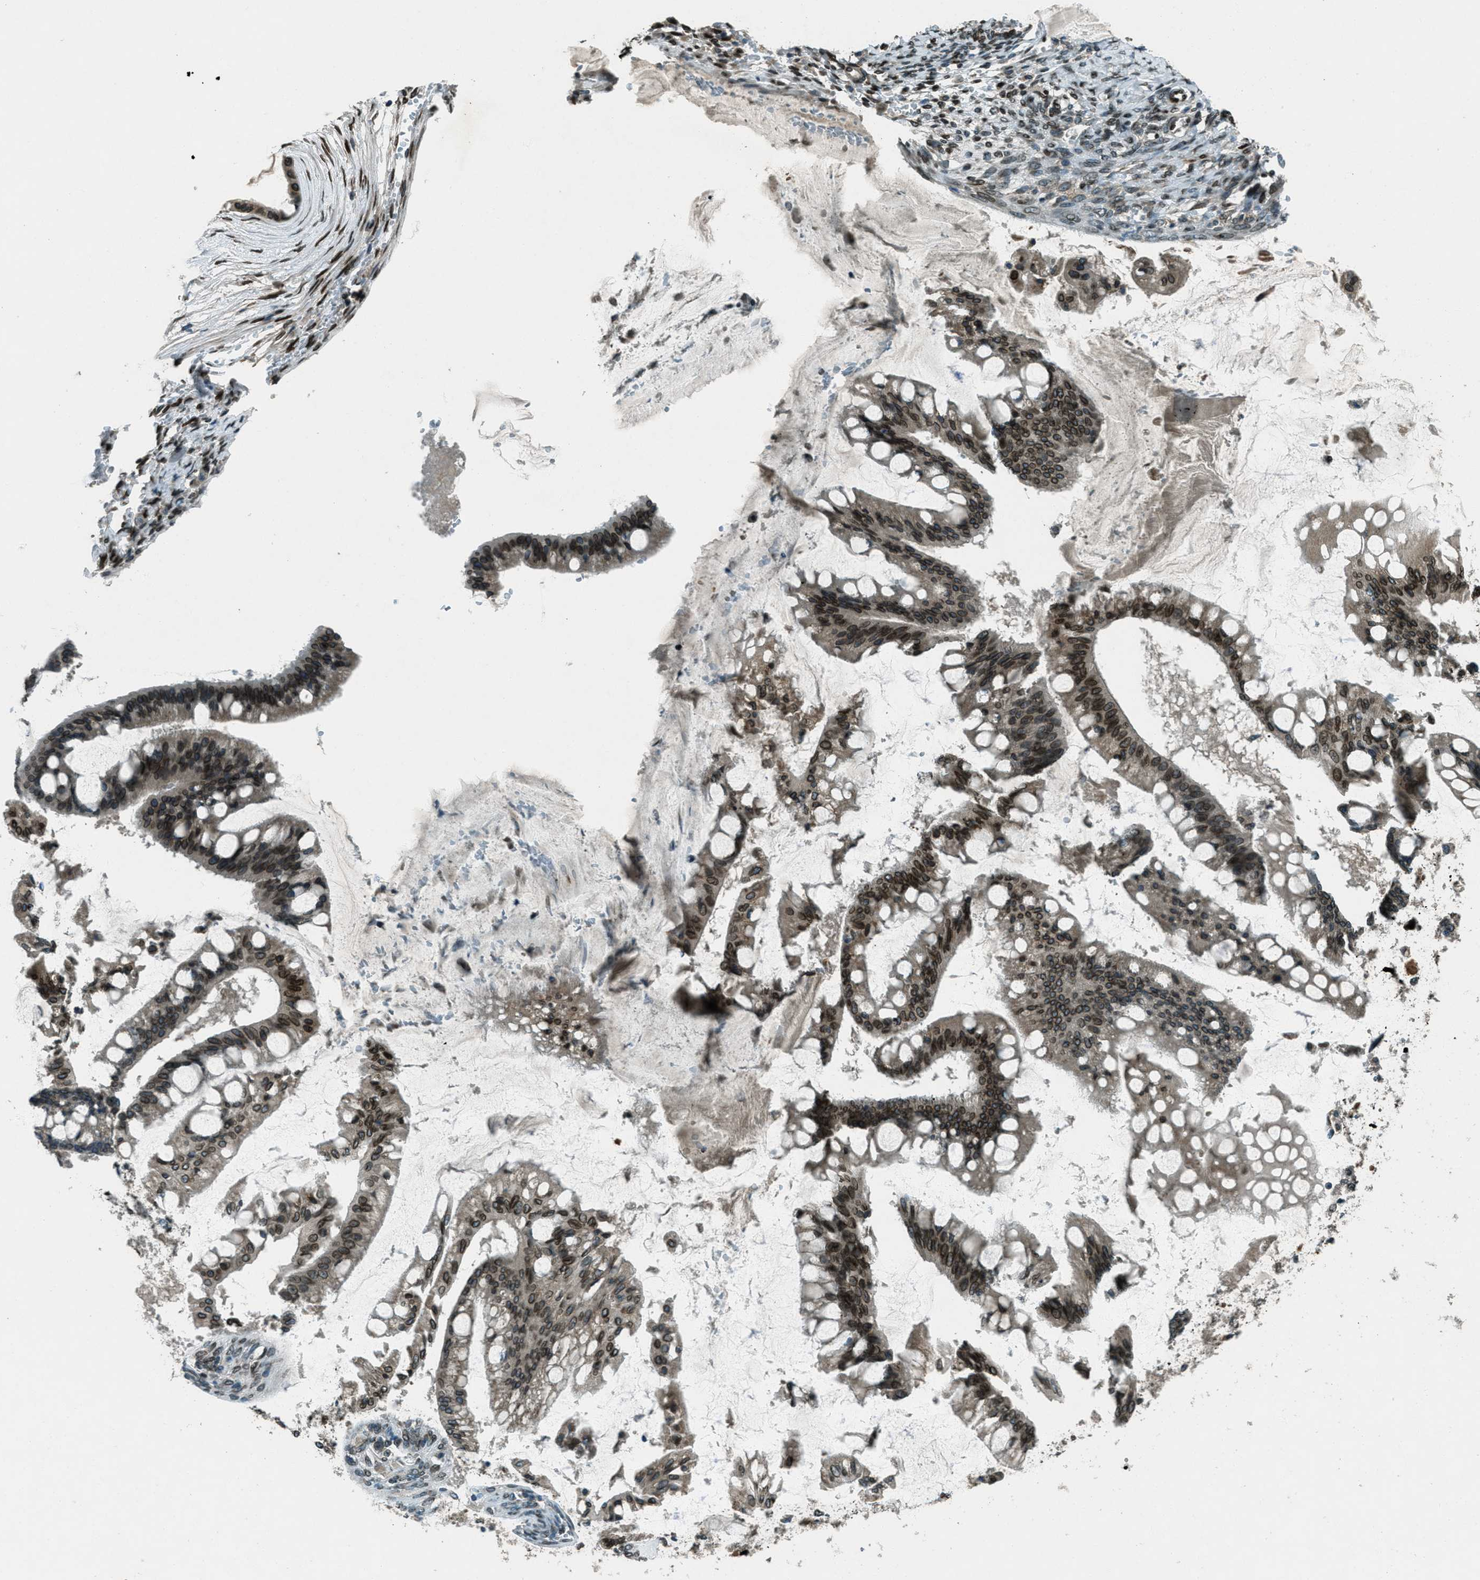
{"staining": {"intensity": "strong", "quantity": ">75%", "location": "cytoplasmic/membranous,nuclear"}, "tissue": "ovarian cancer", "cell_type": "Tumor cells", "image_type": "cancer", "snomed": [{"axis": "morphology", "description": "Cystadenocarcinoma, mucinous, NOS"}, {"axis": "topography", "description": "Ovary"}], "caption": "Ovarian cancer (mucinous cystadenocarcinoma) stained with a brown dye displays strong cytoplasmic/membranous and nuclear positive staining in approximately >75% of tumor cells.", "gene": "LEMD2", "patient": {"sex": "female", "age": 73}}